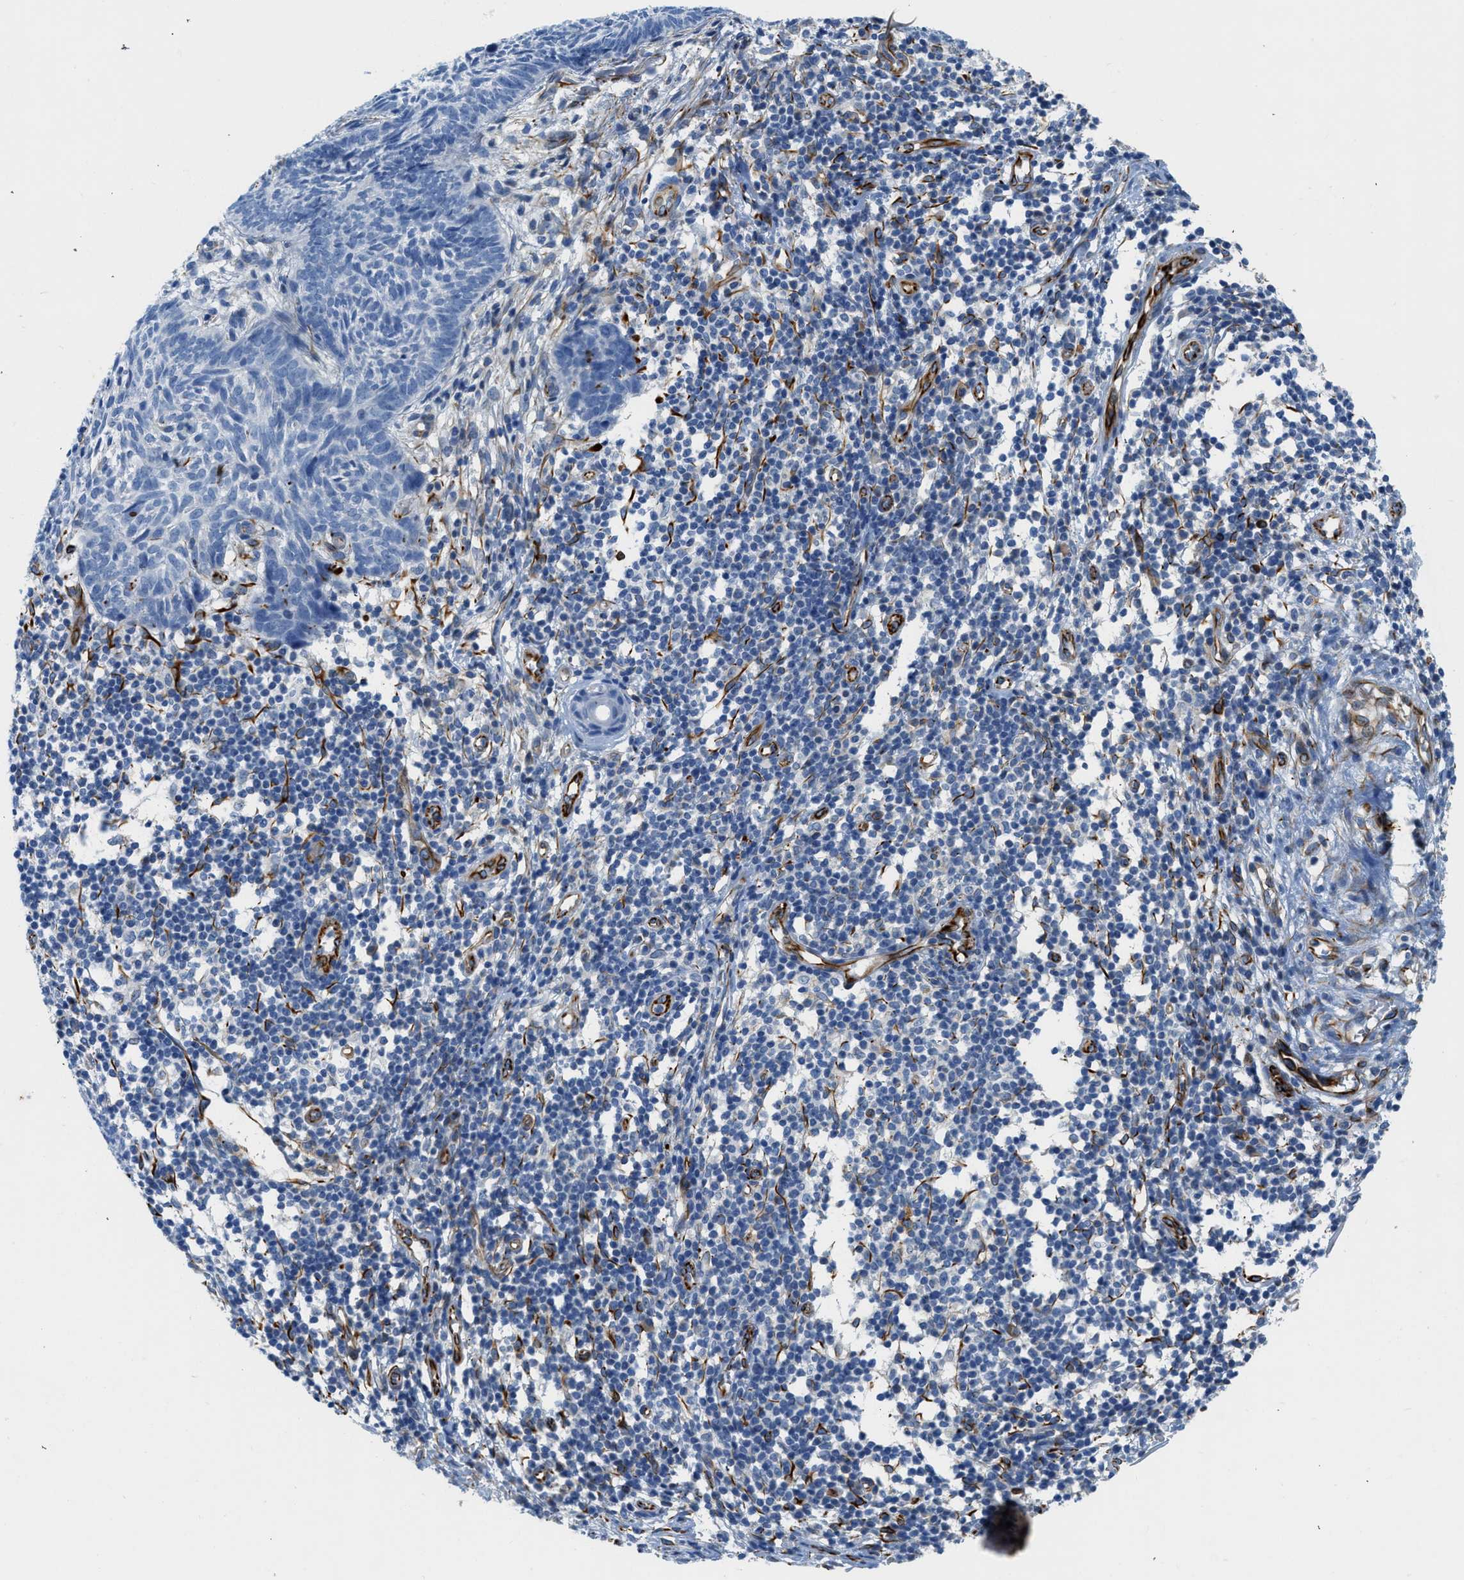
{"staining": {"intensity": "negative", "quantity": "none", "location": "none"}, "tissue": "skin cancer", "cell_type": "Tumor cells", "image_type": "cancer", "snomed": [{"axis": "morphology", "description": "Basal cell carcinoma"}, {"axis": "topography", "description": "Skin"}], "caption": "DAB (3,3'-diaminobenzidine) immunohistochemical staining of human basal cell carcinoma (skin) displays no significant positivity in tumor cells.", "gene": "XCR1", "patient": {"sex": "male", "age": 60}}